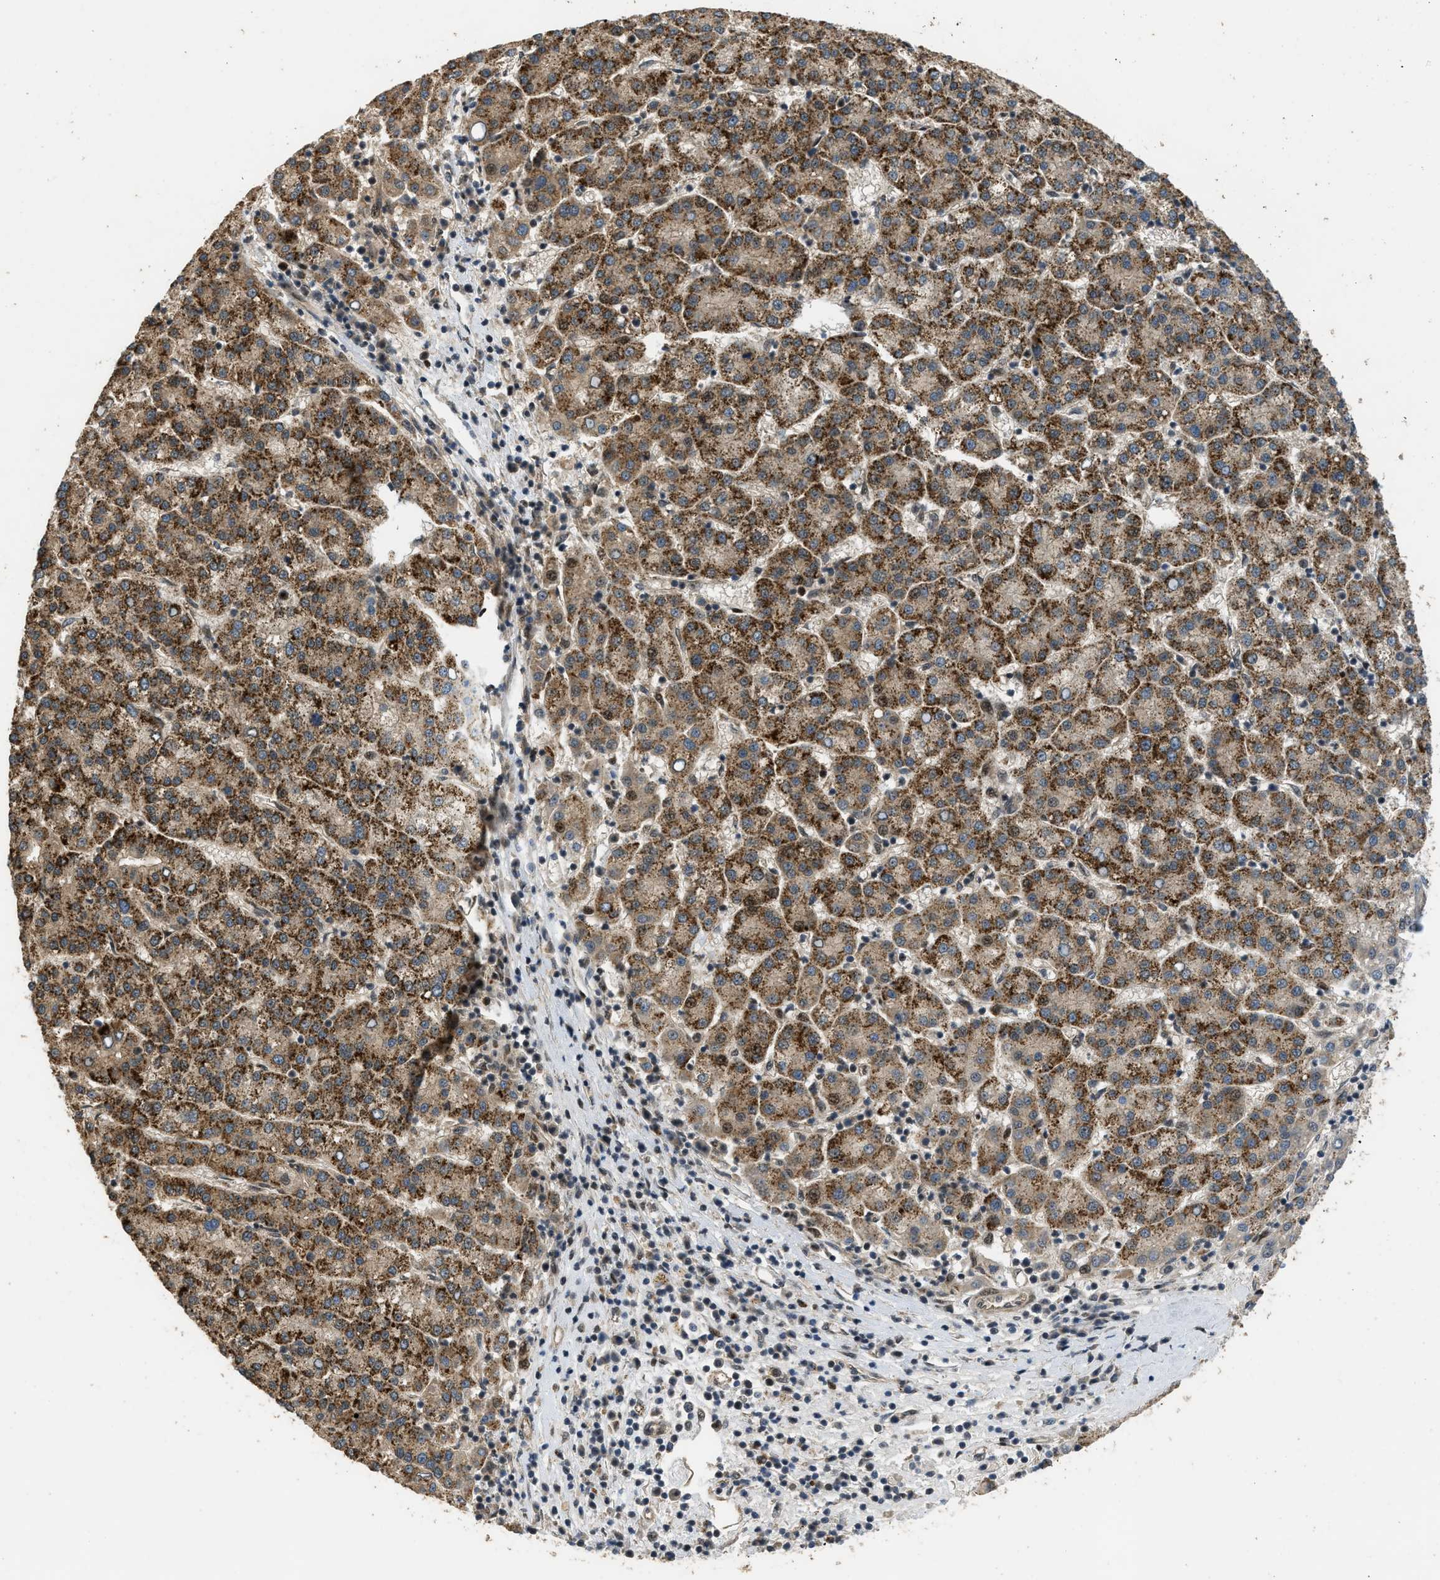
{"staining": {"intensity": "strong", "quantity": ">75%", "location": "cytoplasmic/membranous"}, "tissue": "liver cancer", "cell_type": "Tumor cells", "image_type": "cancer", "snomed": [{"axis": "morphology", "description": "Carcinoma, Hepatocellular, NOS"}, {"axis": "topography", "description": "Liver"}], "caption": "The histopathology image exhibits a brown stain indicating the presence of a protein in the cytoplasmic/membranous of tumor cells in hepatocellular carcinoma (liver).", "gene": "GET1", "patient": {"sex": "female", "age": 58}}